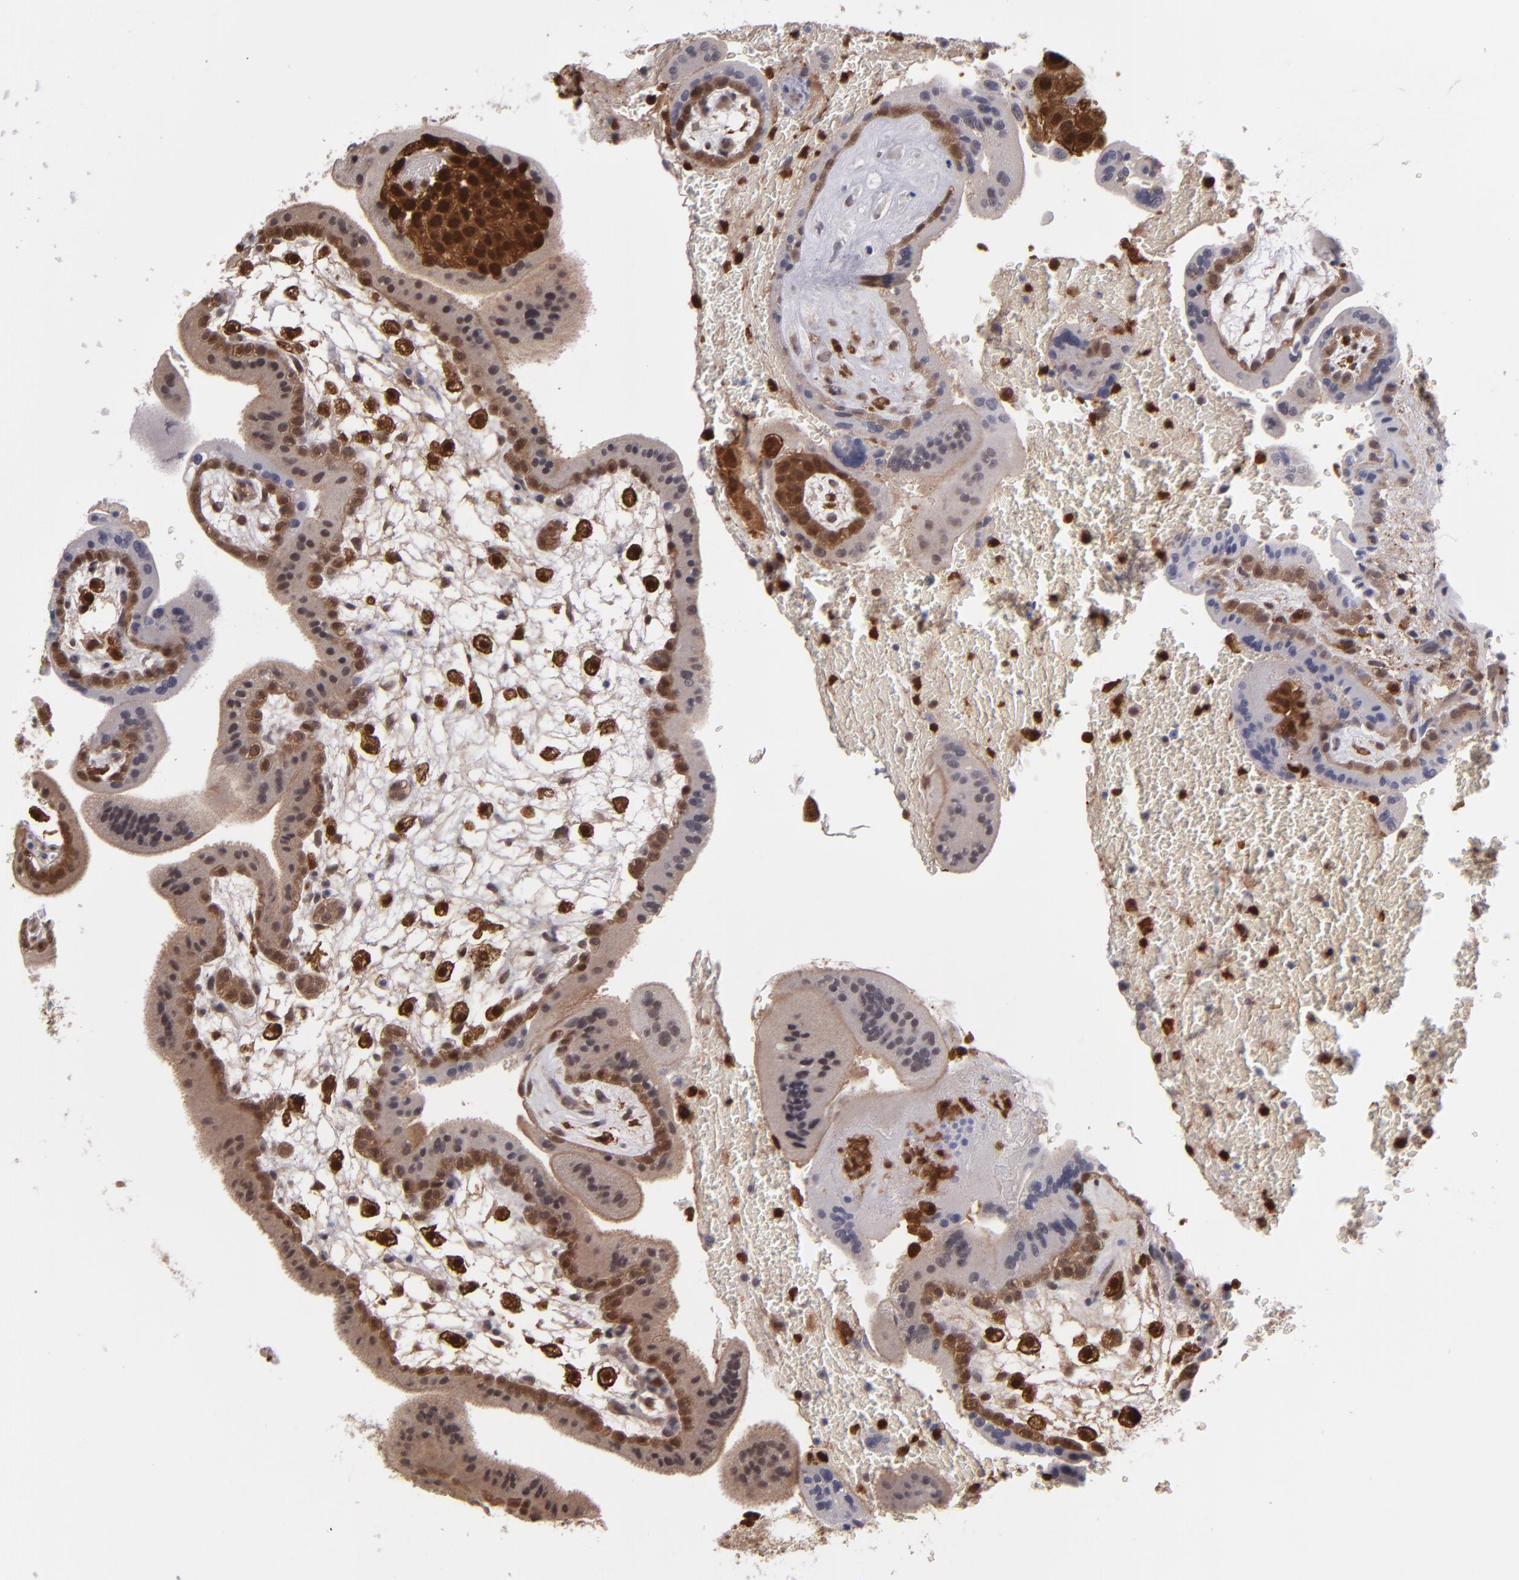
{"staining": {"intensity": "strong", "quantity": ">75%", "location": "cytoplasmic/membranous,nuclear"}, "tissue": "placenta", "cell_type": "Decidual cells", "image_type": "normal", "snomed": [{"axis": "morphology", "description": "Normal tissue, NOS"}, {"axis": "topography", "description": "Placenta"}], "caption": "Protein expression analysis of normal placenta exhibits strong cytoplasmic/membranous,nuclear staining in approximately >75% of decidual cells.", "gene": "GRB2", "patient": {"sex": "female", "age": 35}}